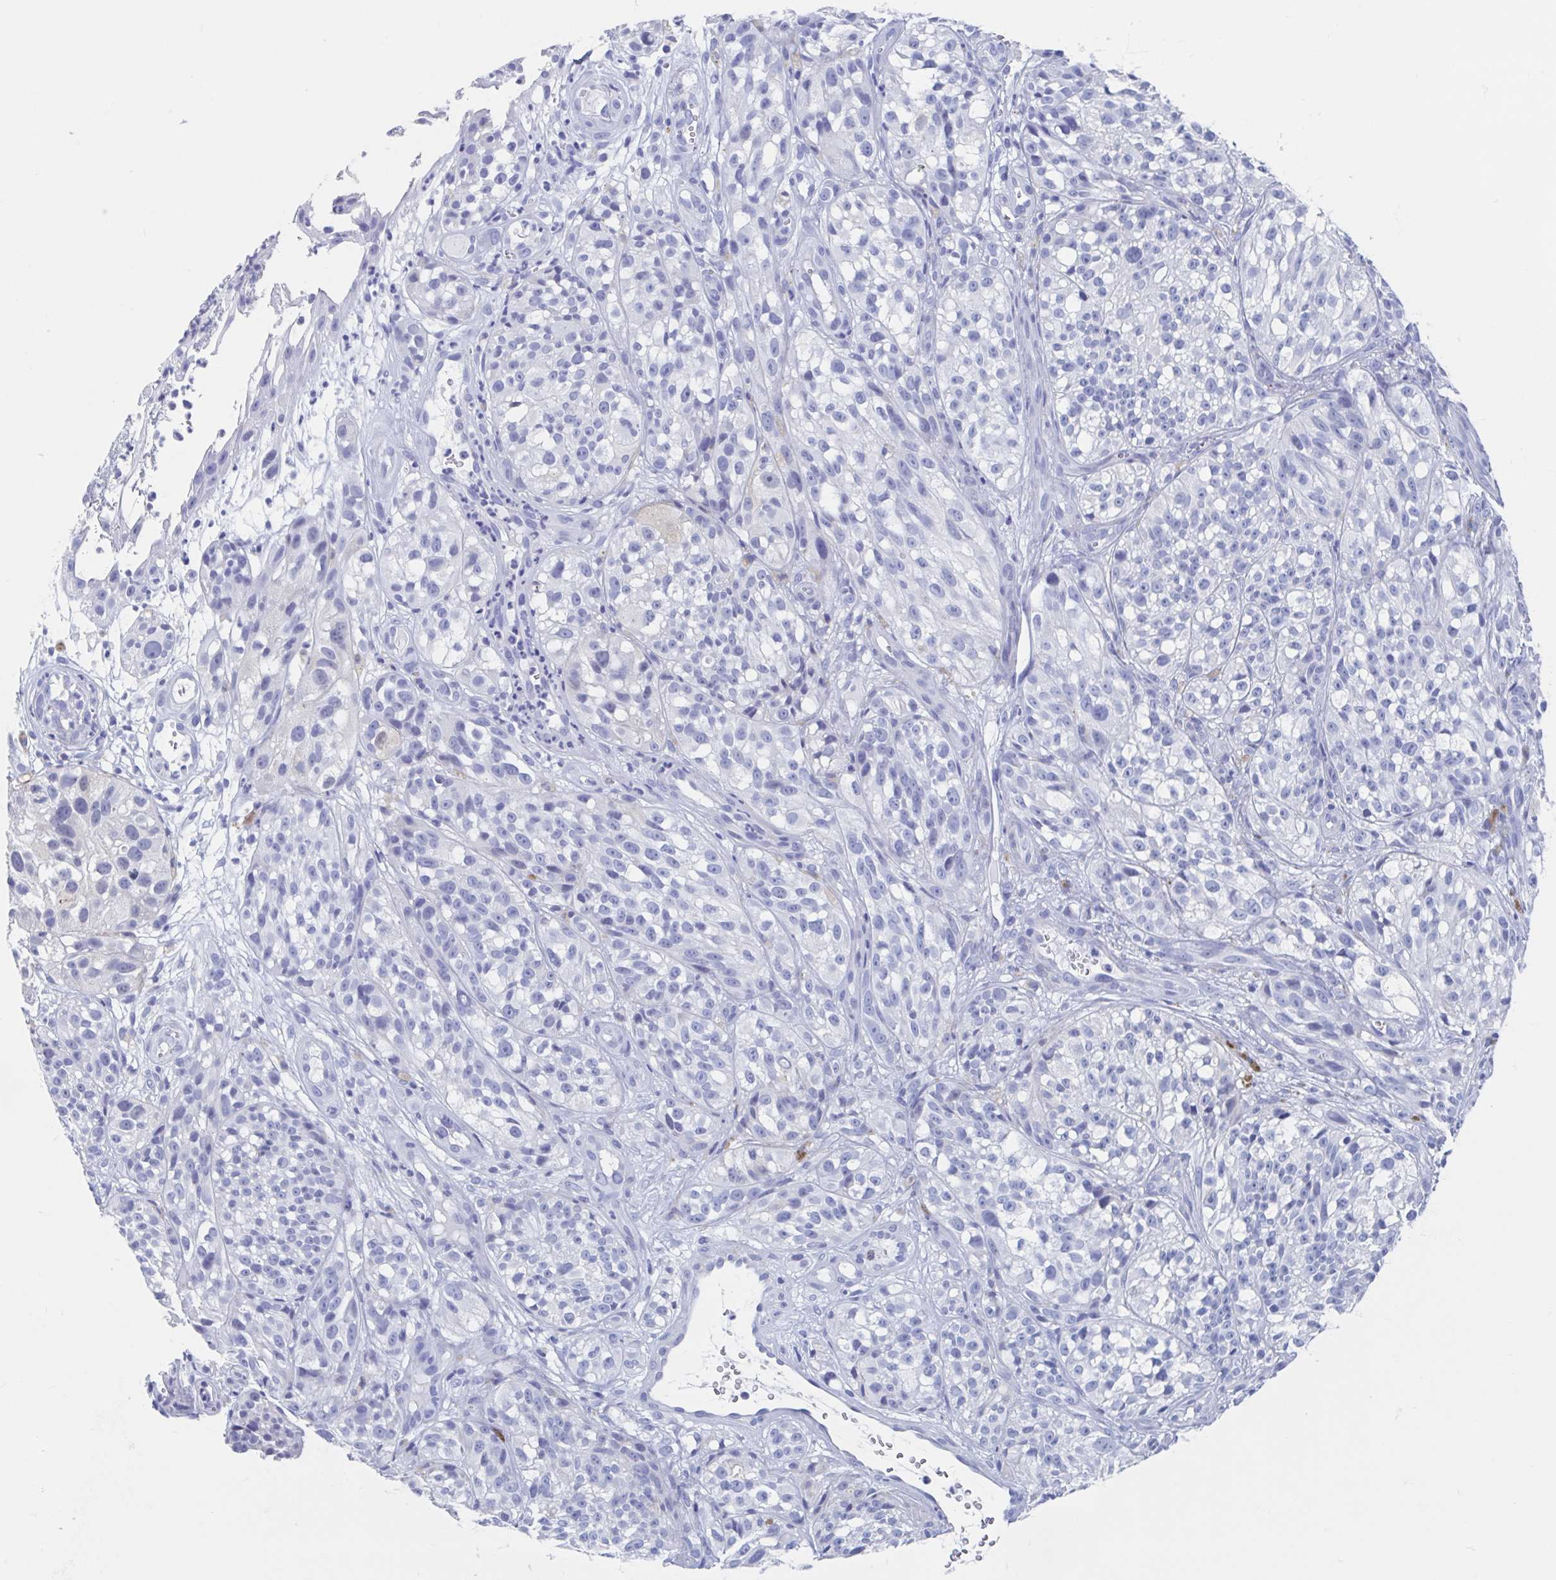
{"staining": {"intensity": "negative", "quantity": "none", "location": "none"}, "tissue": "melanoma", "cell_type": "Tumor cells", "image_type": "cancer", "snomed": [{"axis": "morphology", "description": "Malignant melanoma, NOS"}, {"axis": "topography", "description": "Skin"}], "caption": "A high-resolution micrograph shows IHC staining of malignant melanoma, which reveals no significant positivity in tumor cells.", "gene": "SHCBP1L", "patient": {"sex": "female", "age": 85}}